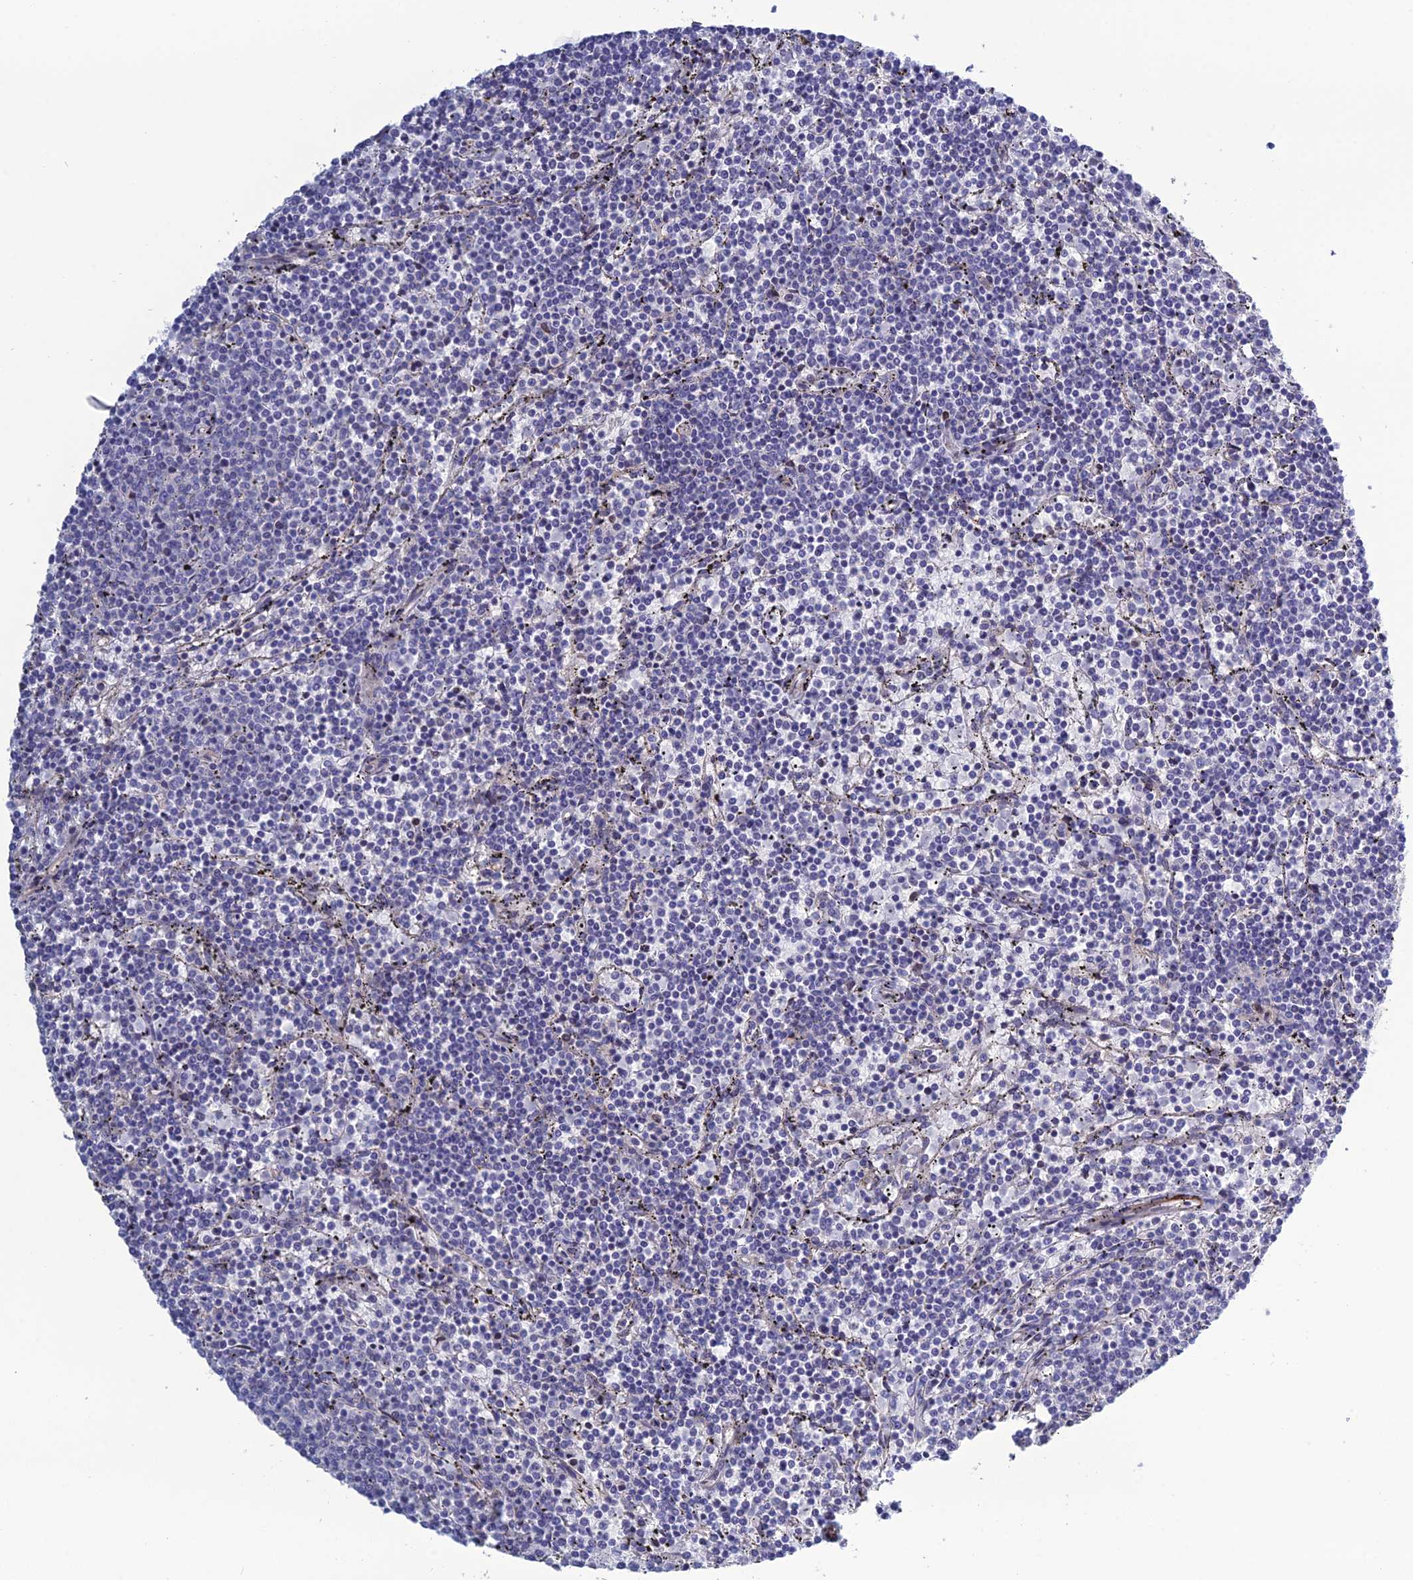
{"staining": {"intensity": "negative", "quantity": "none", "location": "none"}, "tissue": "lymphoma", "cell_type": "Tumor cells", "image_type": "cancer", "snomed": [{"axis": "morphology", "description": "Malignant lymphoma, non-Hodgkin's type, Low grade"}, {"axis": "topography", "description": "Spleen"}], "caption": "IHC histopathology image of neoplastic tissue: lymphoma stained with DAB (3,3'-diaminobenzidine) displays no significant protein expression in tumor cells.", "gene": "LZTS2", "patient": {"sex": "female", "age": 50}}